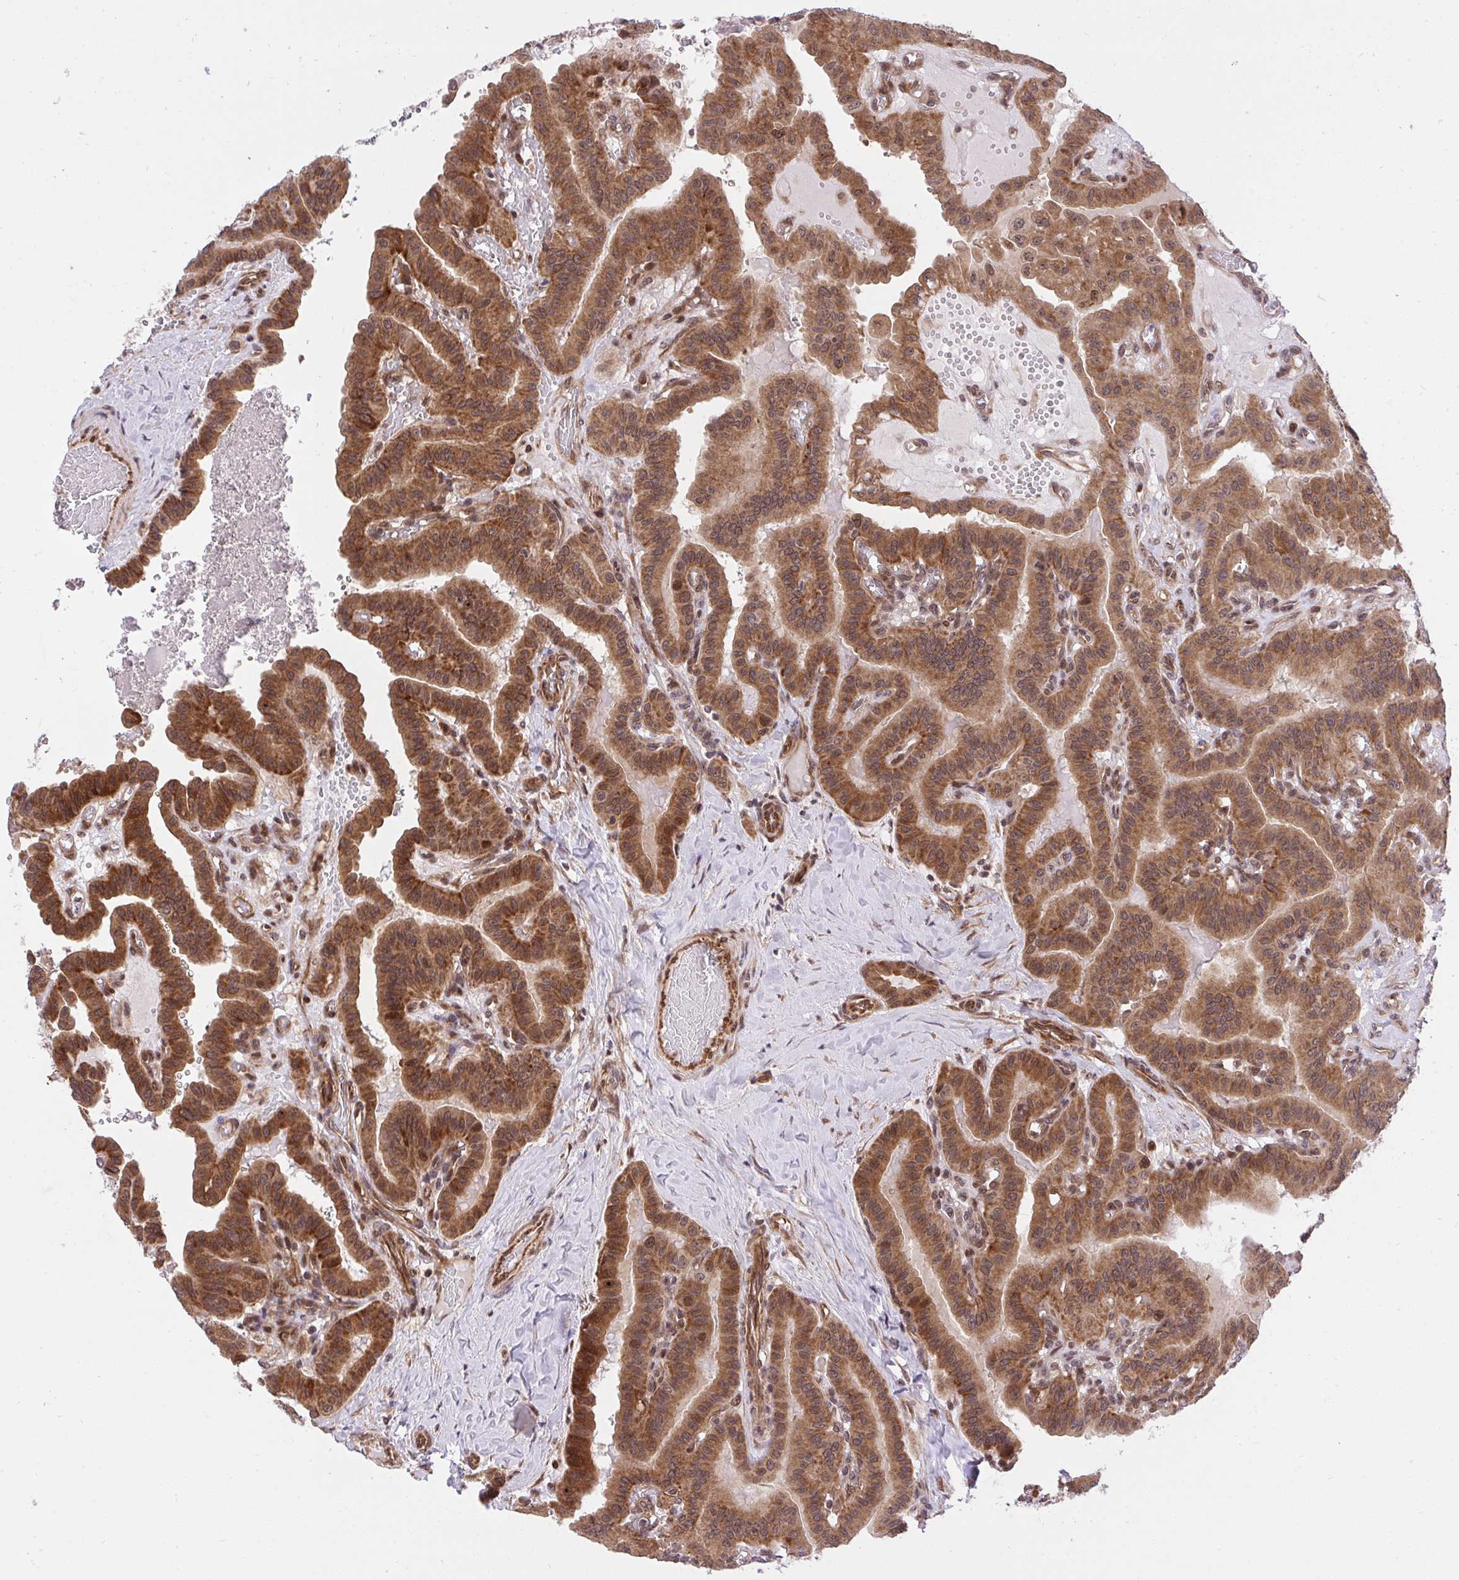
{"staining": {"intensity": "strong", "quantity": ">75%", "location": "cytoplasmic/membranous"}, "tissue": "thyroid cancer", "cell_type": "Tumor cells", "image_type": "cancer", "snomed": [{"axis": "morphology", "description": "Papillary adenocarcinoma, NOS"}, {"axis": "topography", "description": "Thyroid gland"}], "caption": "A high-resolution image shows immunohistochemistry staining of thyroid cancer, which reveals strong cytoplasmic/membranous staining in approximately >75% of tumor cells. Immunohistochemistry stains the protein of interest in brown and the nuclei are stained blue.", "gene": "ERI1", "patient": {"sex": "male", "age": 87}}